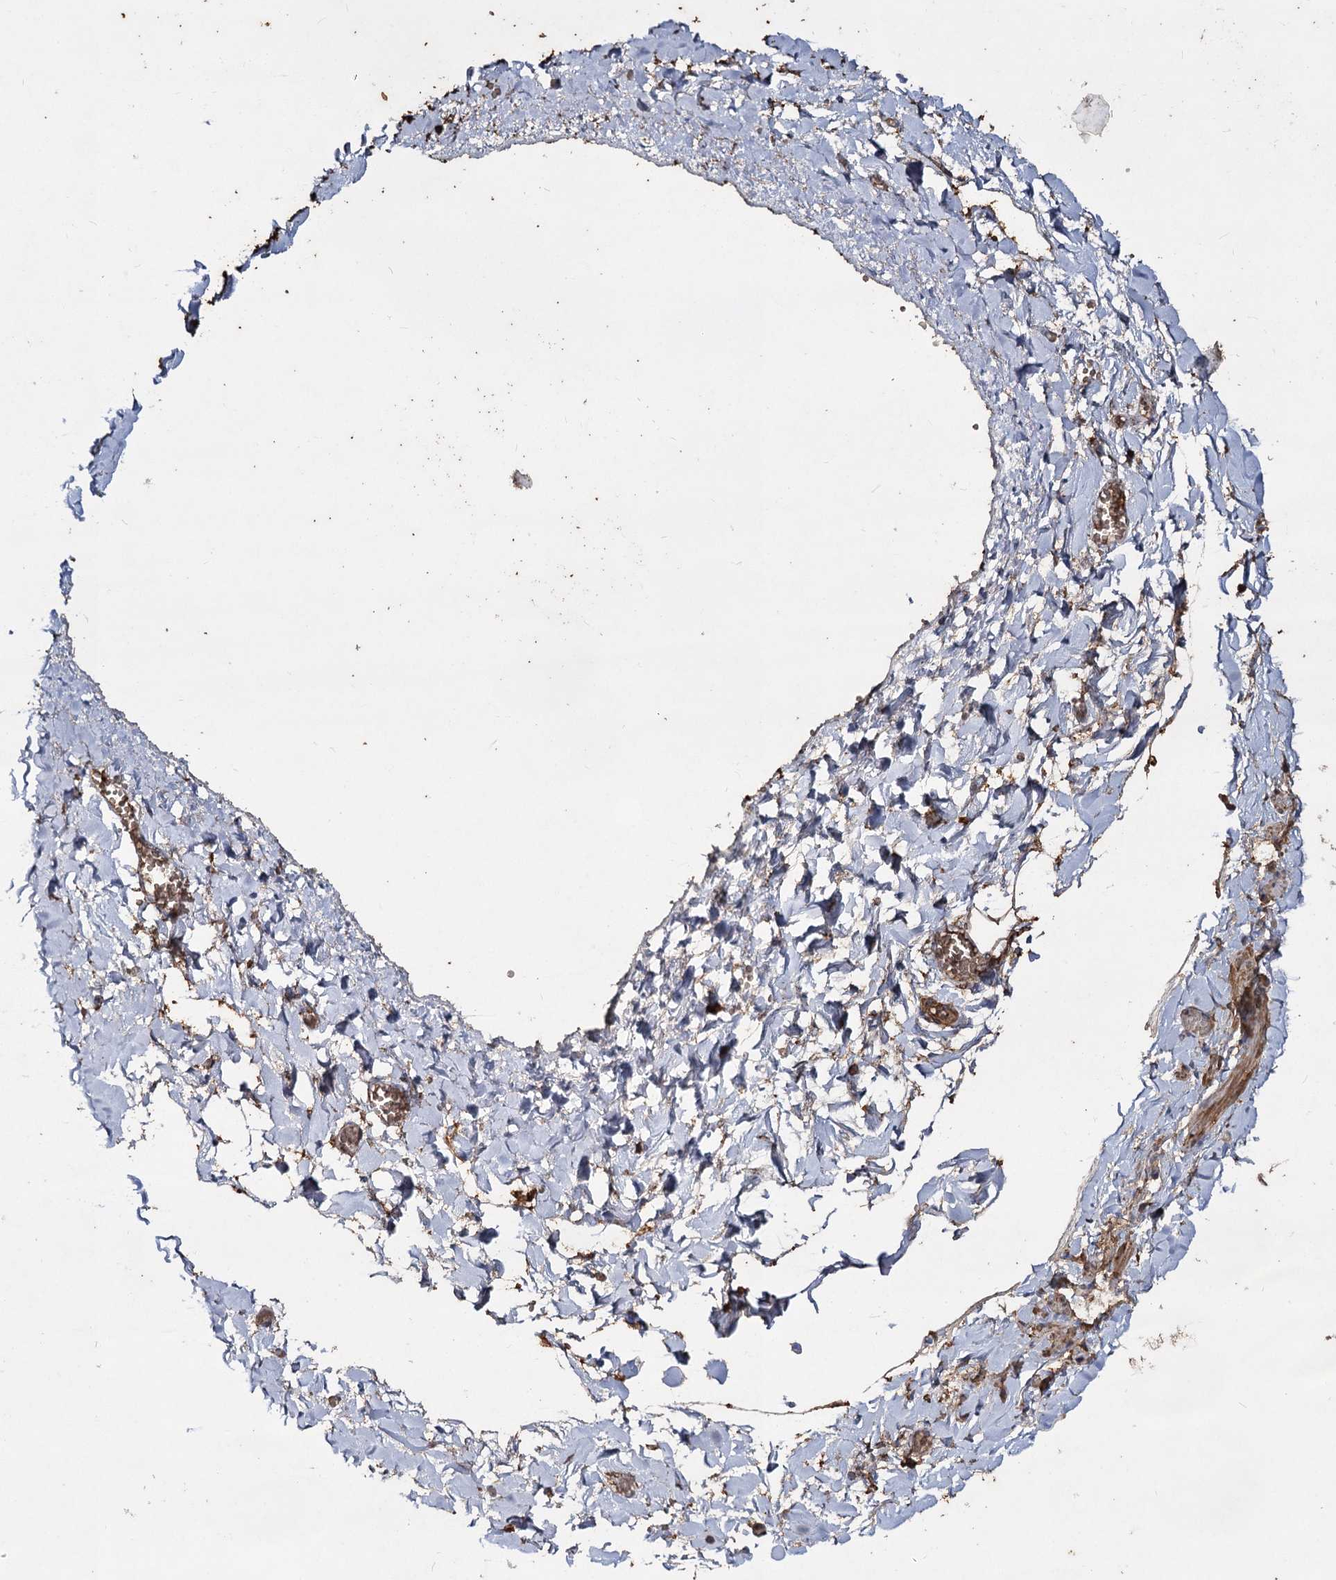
{"staining": {"intensity": "moderate", "quantity": ">75%", "location": "cytoplasmic/membranous"}, "tissue": "soft tissue", "cell_type": "Fibroblasts", "image_type": "normal", "snomed": [{"axis": "morphology", "description": "Normal tissue, NOS"}, {"axis": "topography", "description": "Gallbladder"}, {"axis": "topography", "description": "Peripheral nerve tissue"}], "caption": "DAB (3,3'-diaminobenzidine) immunohistochemical staining of normal soft tissue displays moderate cytoplasmic/membranous protein staining in about >75% of fibroblasts. The staining was performed using DAB (3,3'-diaminobenzidine), with brown indicating positive protein expression. Nuclei are stained blue with hematoxylin.", "gene": "PIK3C2A", "patient": {"sex": "male", "age": 38}}